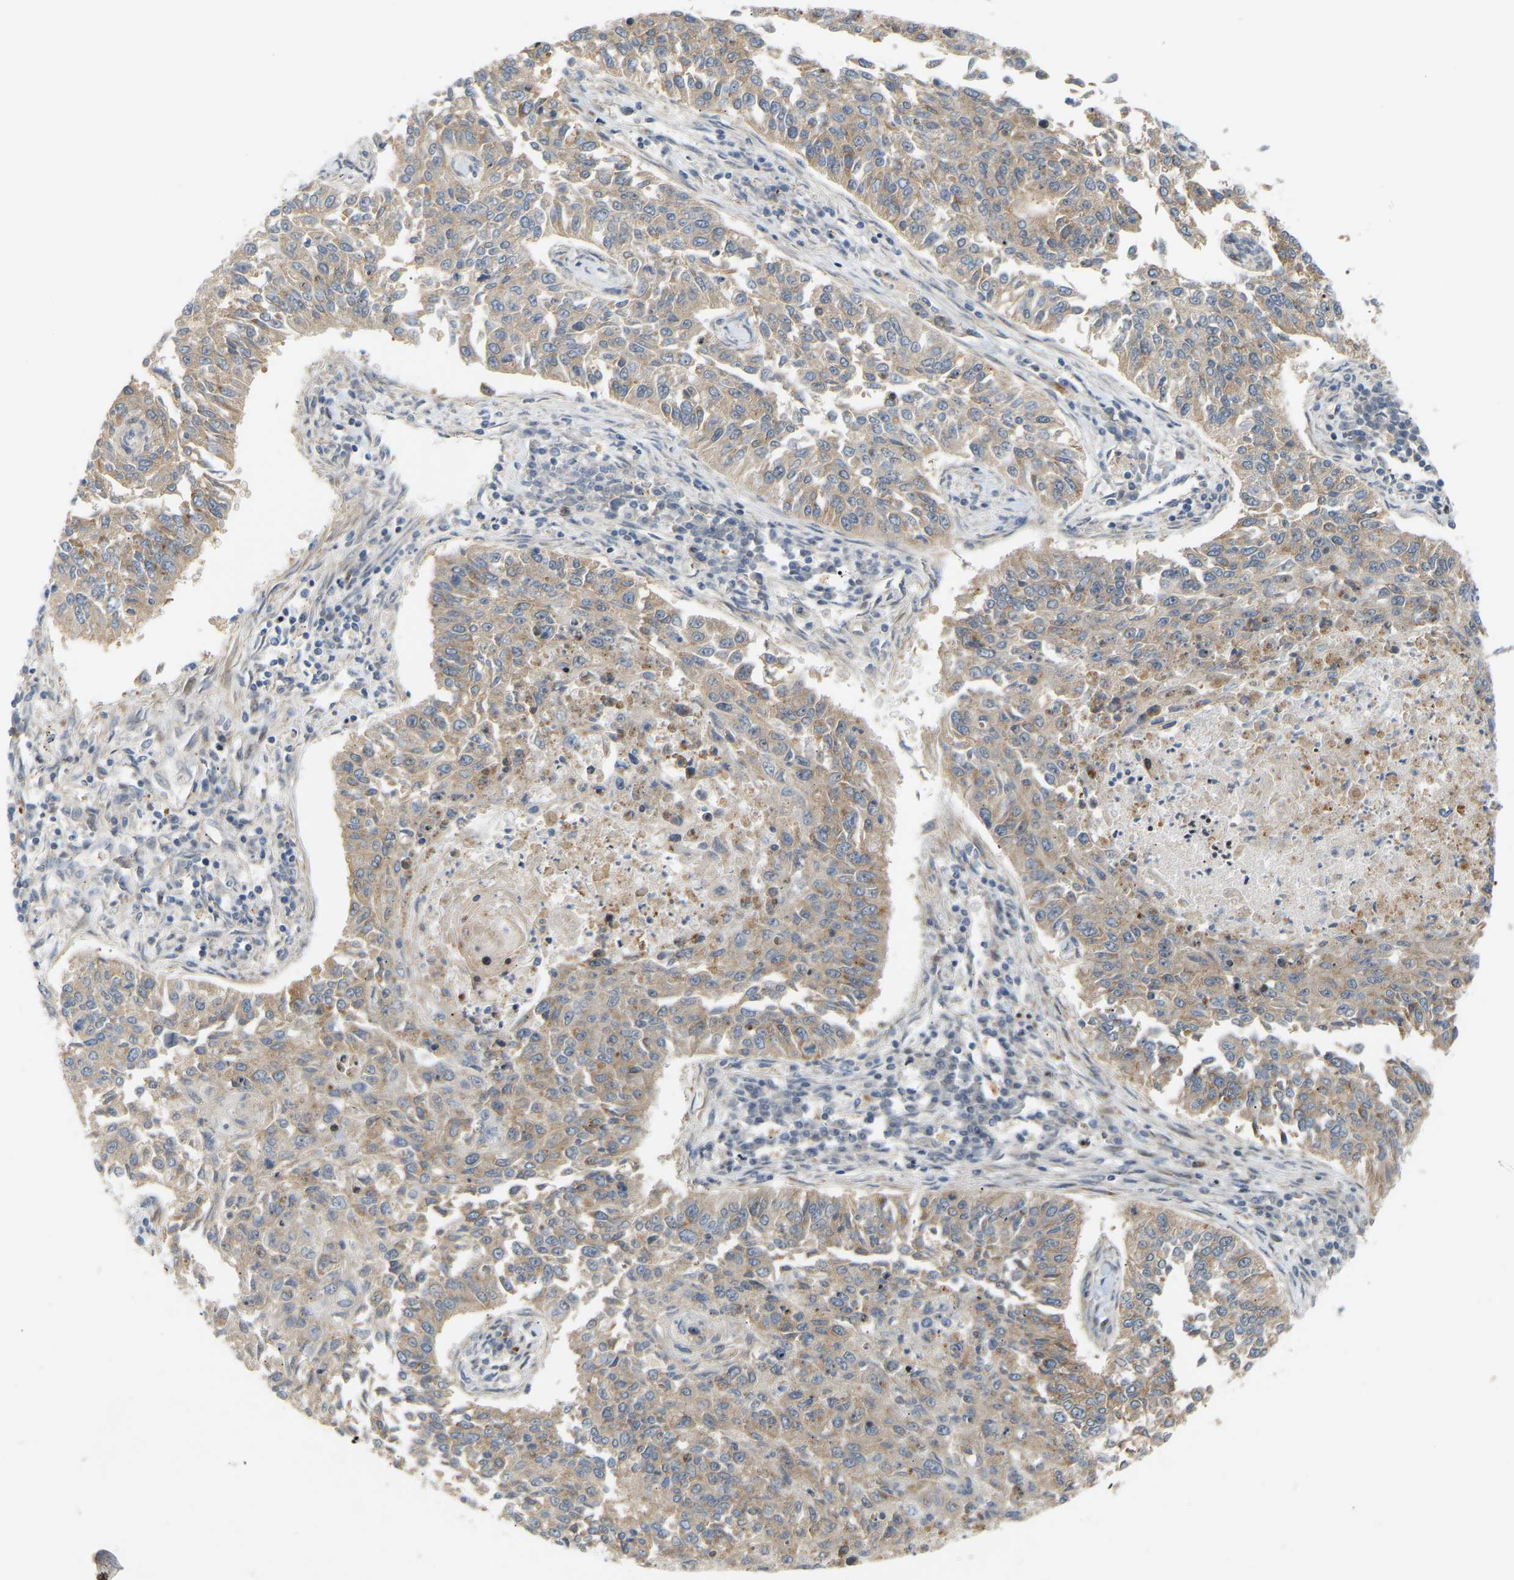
{"staining": {"intensity": "weak", "quantity": "25%-75%", "location": "cytoplasmic/membranous"}, "tissue": "lung cancer", "cell_type": "Tumor cells", "image_type": "cancer", "snomed": [{"axis": "morphology", "description": "Normal tissue, NOS"}, {"axis": "morphology", "description": "Squamous cell carcinoma, NOS"}, {"axis": "topography", "description": "Cartilage tissue"}, {"axis": "topography", "description": "Bronchus"}, {"axis": "topography", "description": "Lung"}], "caption": "Lung cancer (squamous cell carcinoma) tissue exhibits weak cytoplasmic/membranous expression in approximately 25%-75% of tumor cells", "gene": "POGLUT2", "patient": {"sex": "female", "age": 49}}